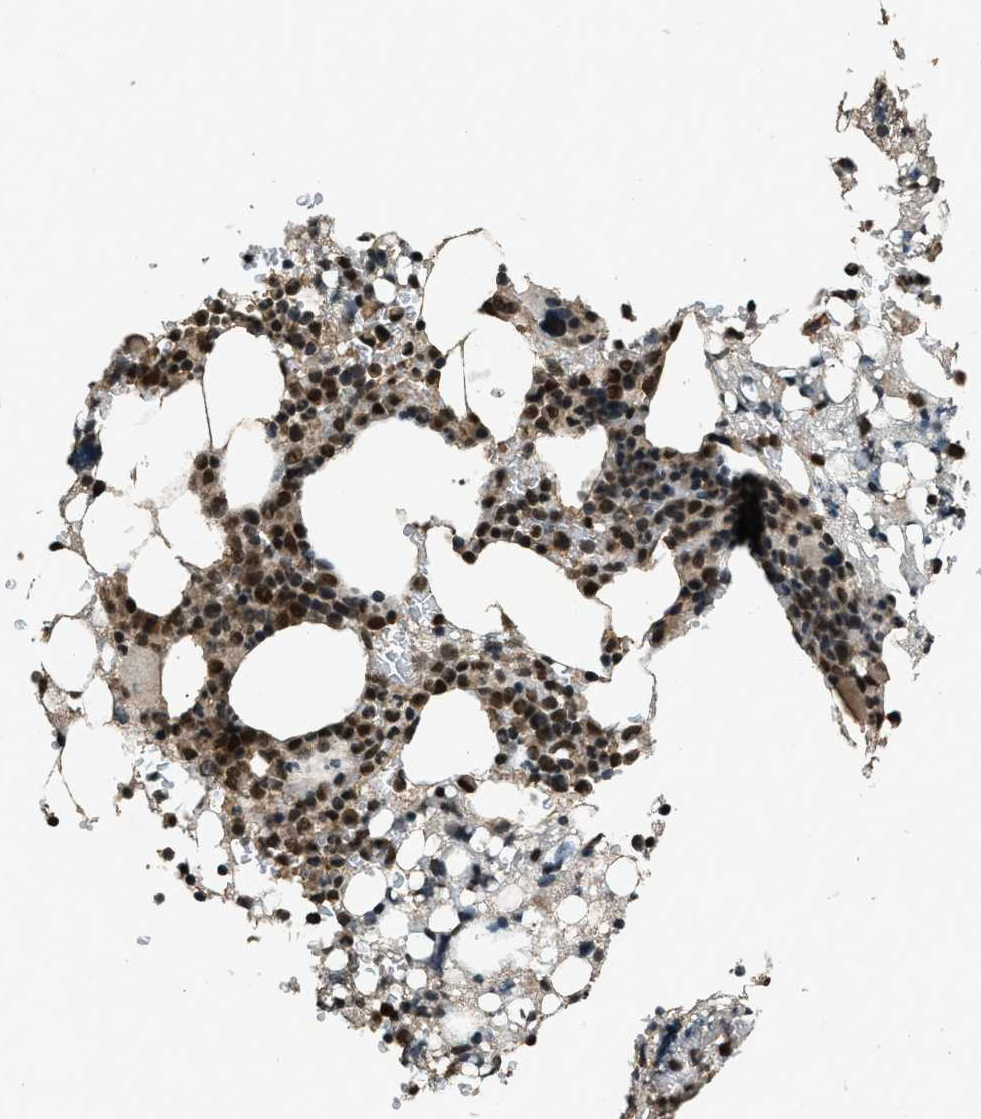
{"staining": {"intensity": "strong", "quantity": ">75%", "location": "nuclear"}, "tissue": "bone marrow", "cell_type": "Hematopoietic cells", "image_type": "normal", "snomed": [{"axis": "morphology", "description": "Normal tissue, NOS"}, {"axis": "morphology", "description": "Inflammation, NOS"}, {"axis": "topography", "description": "Bone marrow"}], "caption": "Protein analysis of normal bone marrow demonstrates strong nuclear expression in about >75% of hematopoietic cells. The staining was performed using DAB (3,3'-diaminobenzidine) to visualize the protein expression in brown, while the nuclei were stained in blue with hematoxylin (Magnification: 20x).", "gene": "MYB", "patient": {"sex": "female", "age": 84}}